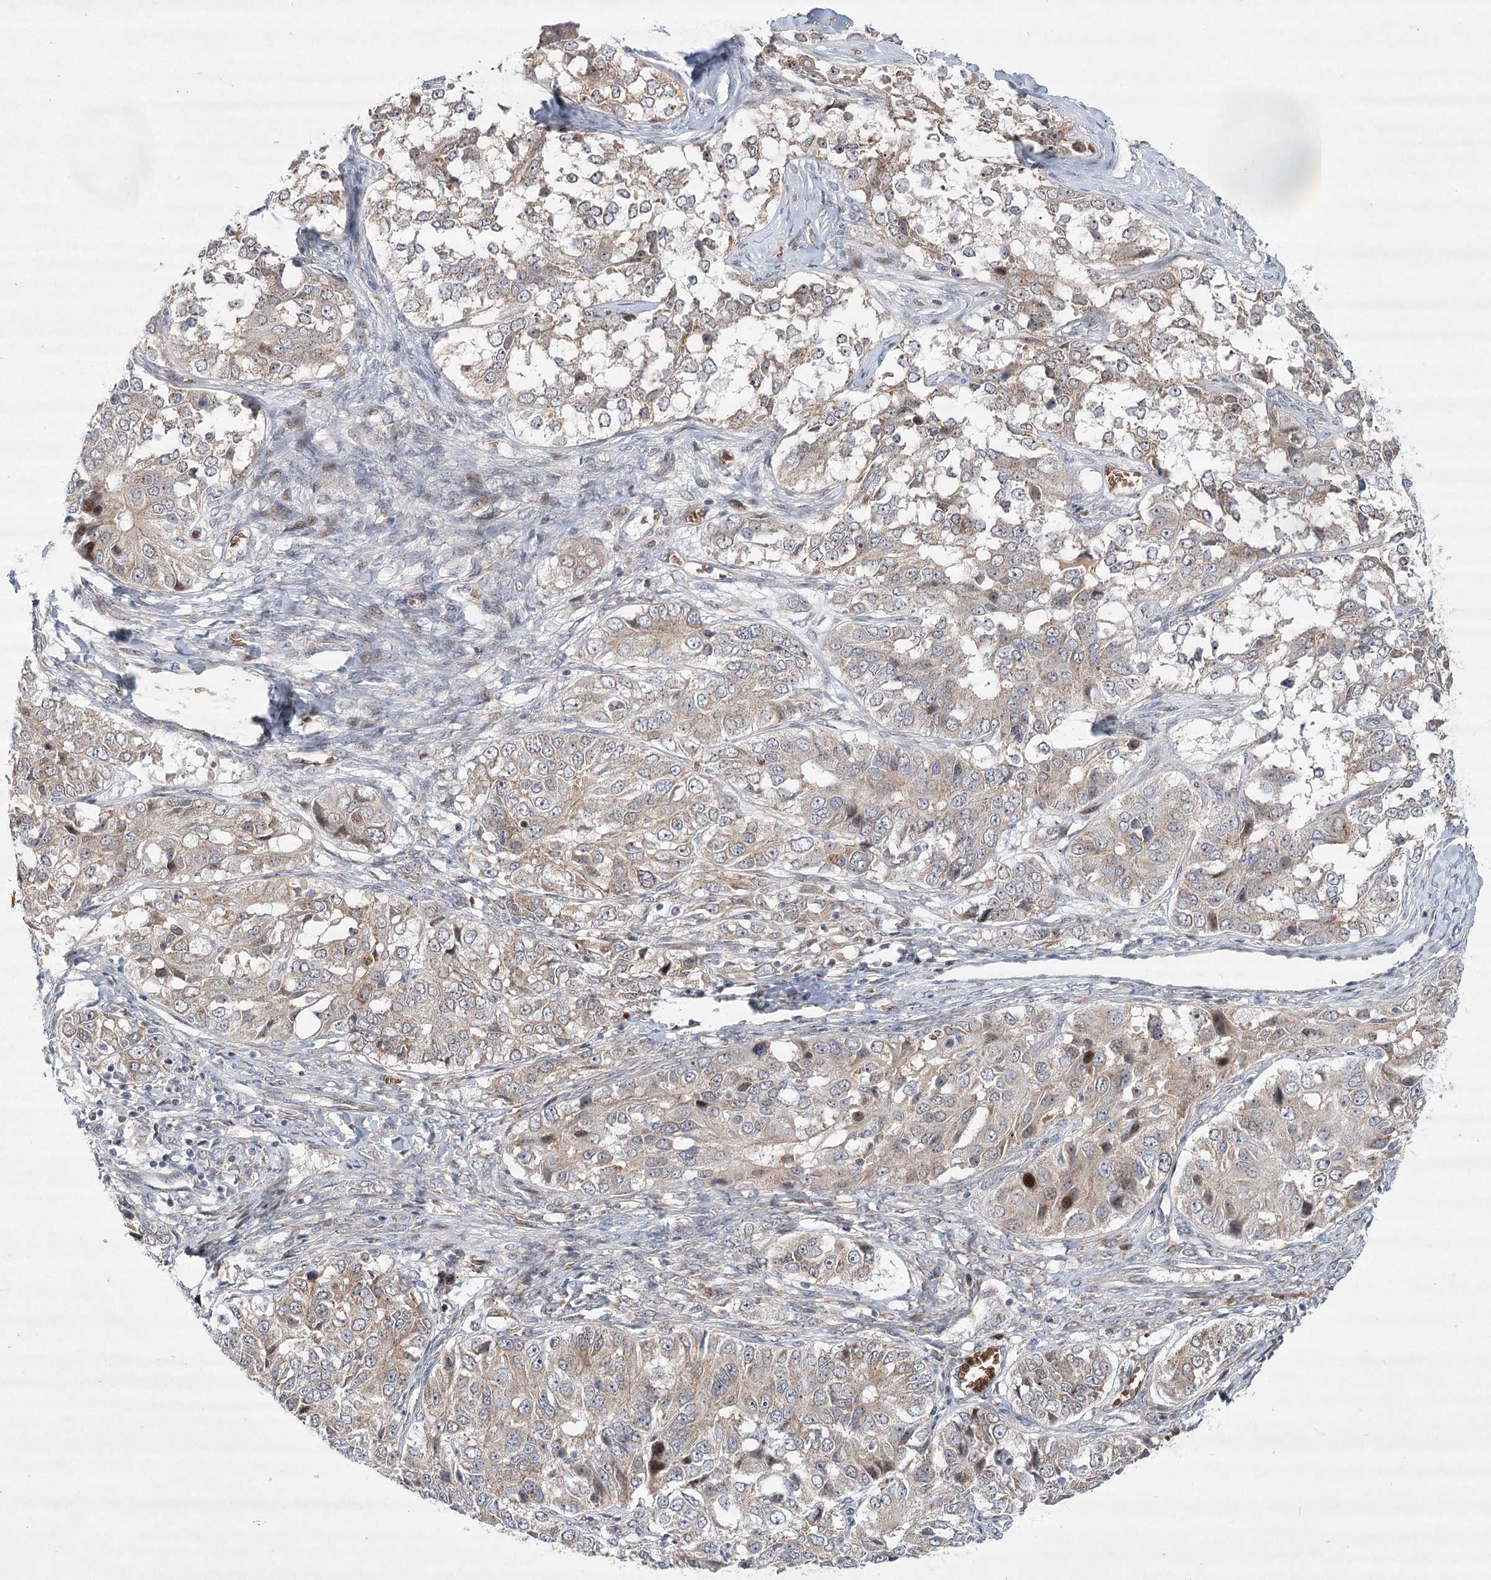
{"staining": {"intensity": "weak", "quantity": "25%-75%", "location": "cytoplasmic/membranous"}, "tissue": "ovarian cancer", "cell_type": "Tumor cells", "image_type": "cancer", "snomed": [{"axis": "morphology", "description": "Carcinoma, endometroid"}, {"axis": "topography", "description": "Ovary"}], "caption": "Endometroid carcinoma (ovarian) tissue demonstrates weak cytoplasmic/membranous expression in about 25%-75% of tumor cells, visualized by immunohistochemistry. (DAB IHC with brightfield microscopy, high magnification).", "gene": "NSMCE4A", "patient": {"sex": "female", "age": 51}}